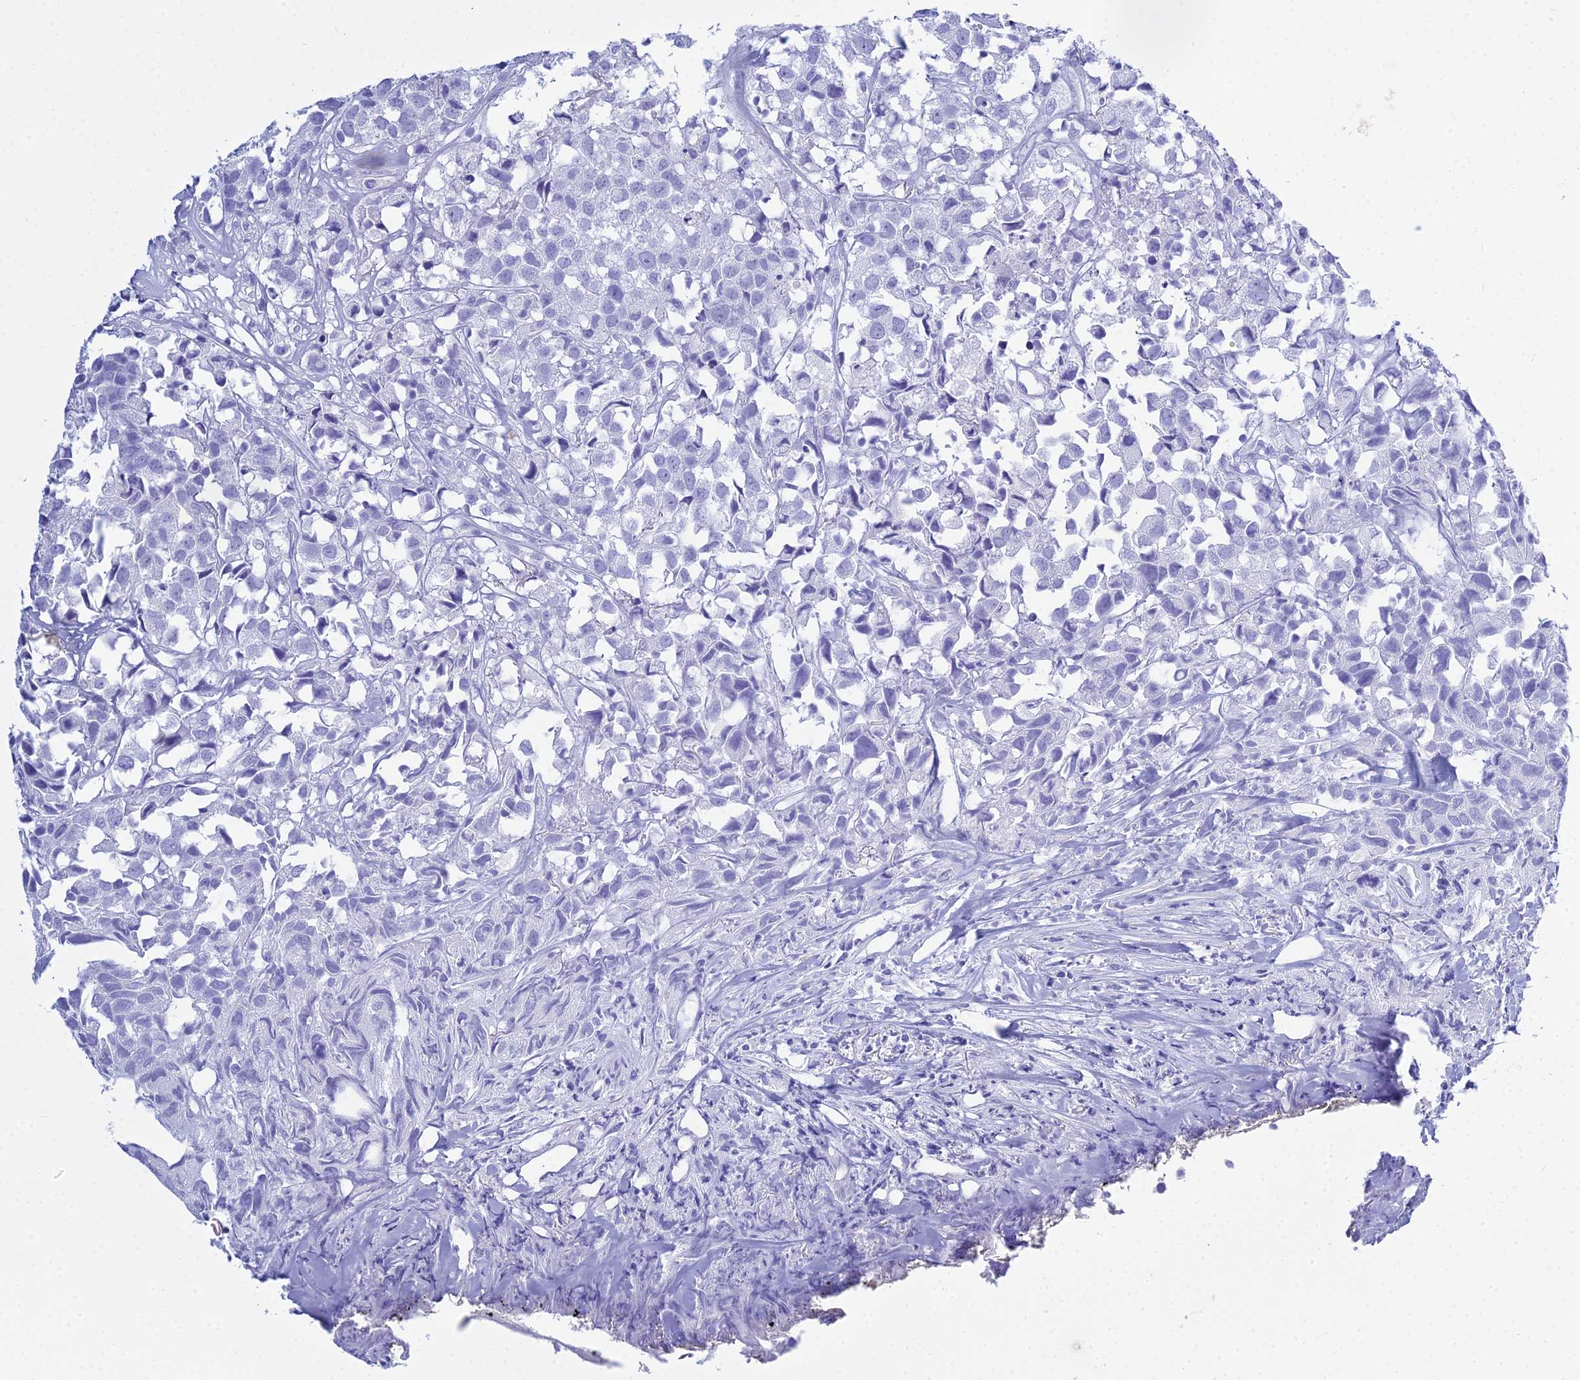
{"staining": {"intensity": "negative", "quantity": "none", "location": "none"}, "tissue": "urothelial cancer", "cell_type": "Tumor cells", "image_type": "cancer", "snomed": [{"axis": "morphology", "description": "Urothelial carcinoma, High grade"}, {"axis": "topography", "description": "Urinary bladder"}], "caption": "Tumor cells are negative for brown protein staining in high-grade urothelial carcinoma.", "gene": "PATE4", "patient": {"sex": "female", "age": 75}}